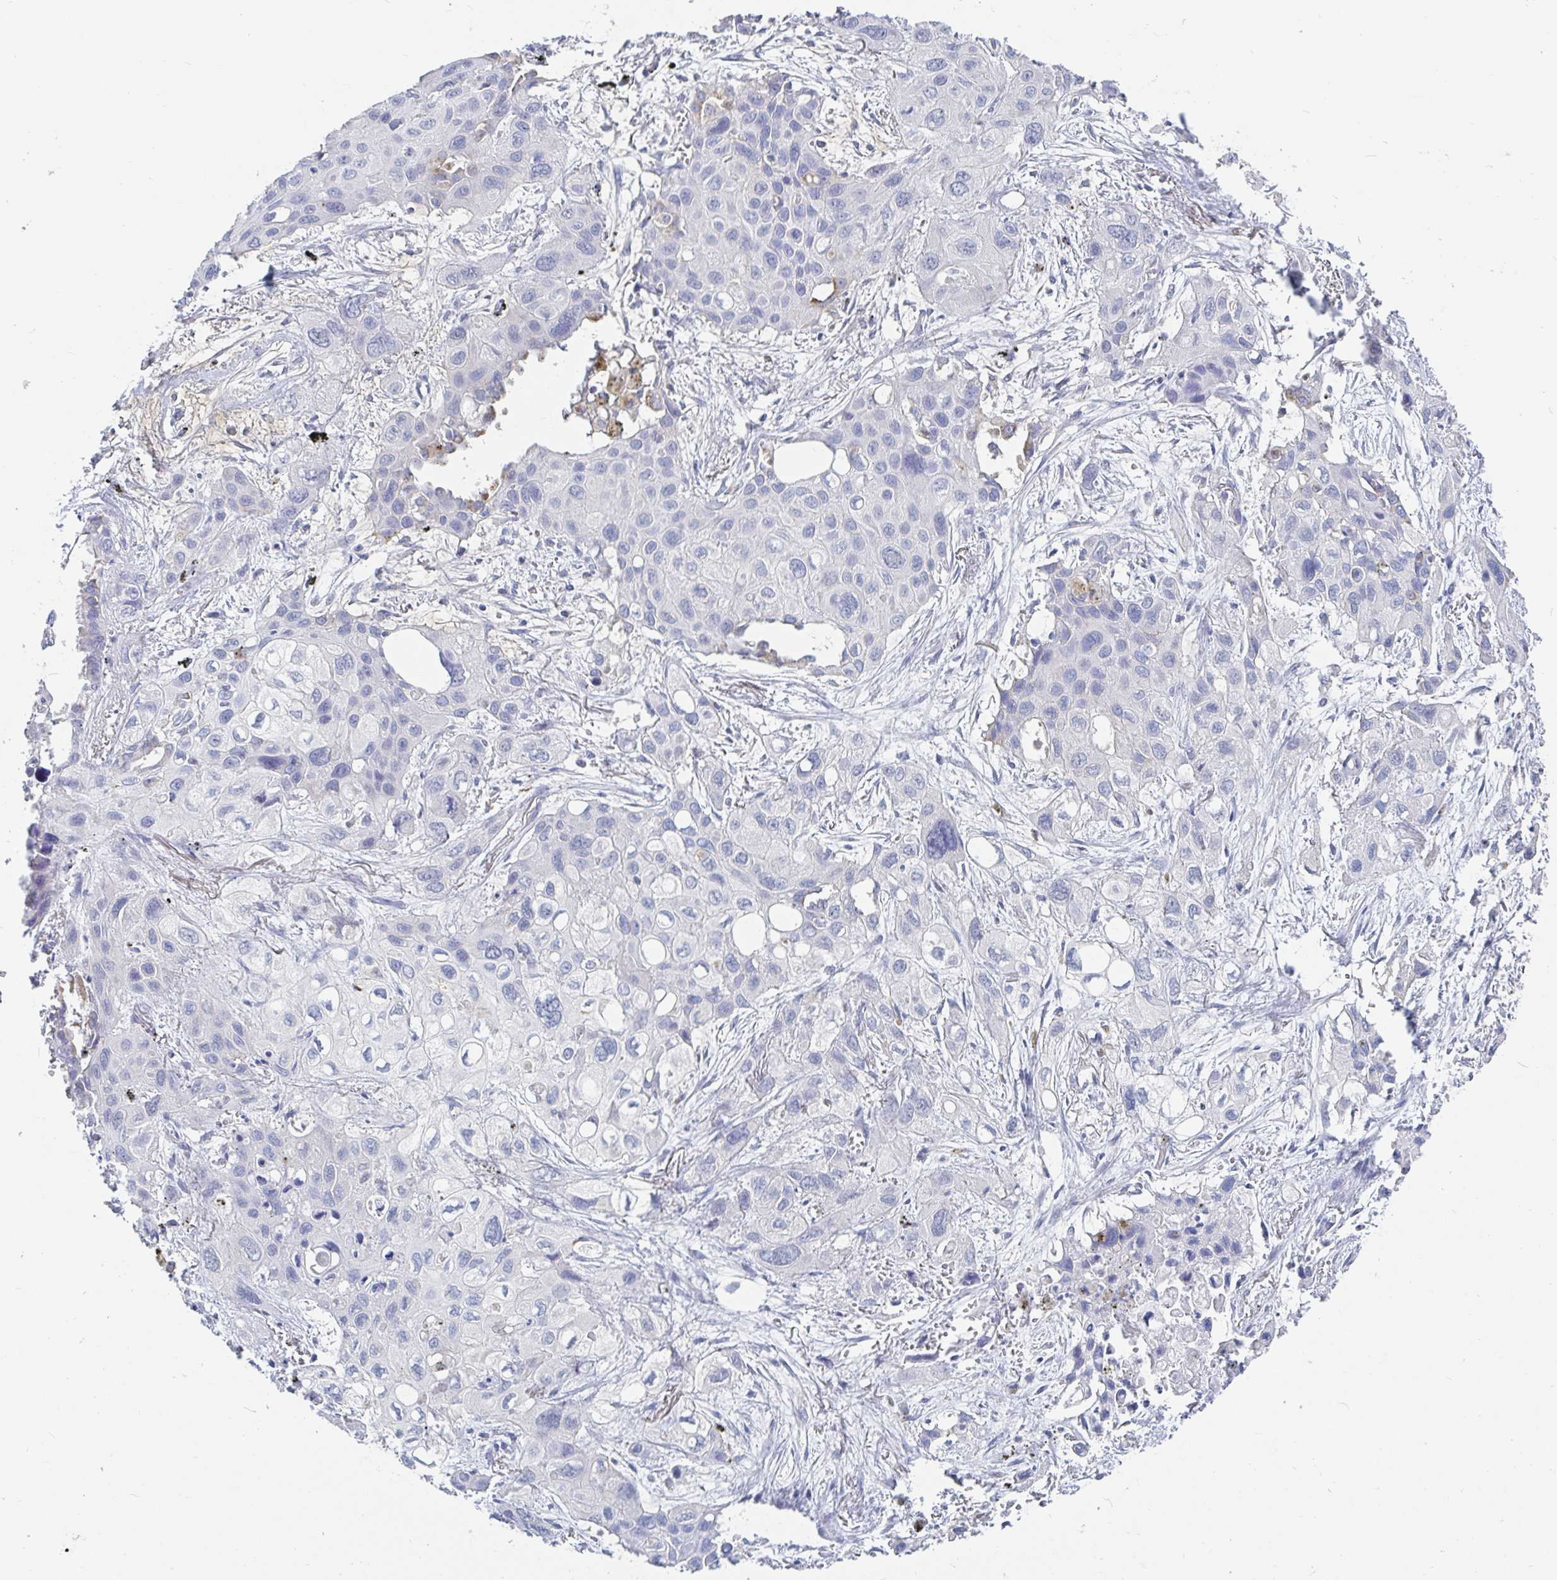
{"staining": {"intensity": "negative", "quantity": "none", "location": "none"}, "tissue": "lung cancer", "cell_type": "Tumor cells", "image_type": "cancer", "snomed": [{"axis": "morphology", "description": "Squamous cell carcinoma, NOS"}, {"axis": "morphology", "description": "Squamous cell carcinoma, metastatic, NOS"}, {"axis": "topography", "description": "Lung"}], "caption": "An IHC image of metastatic squamous cell carcinoma (lung) is shown. There is no staining in tumor cells of metastatic squamous cell carcinoma (lung).", "gene": "SPPL3", "patient": {"sex": "male", "age": 59}}